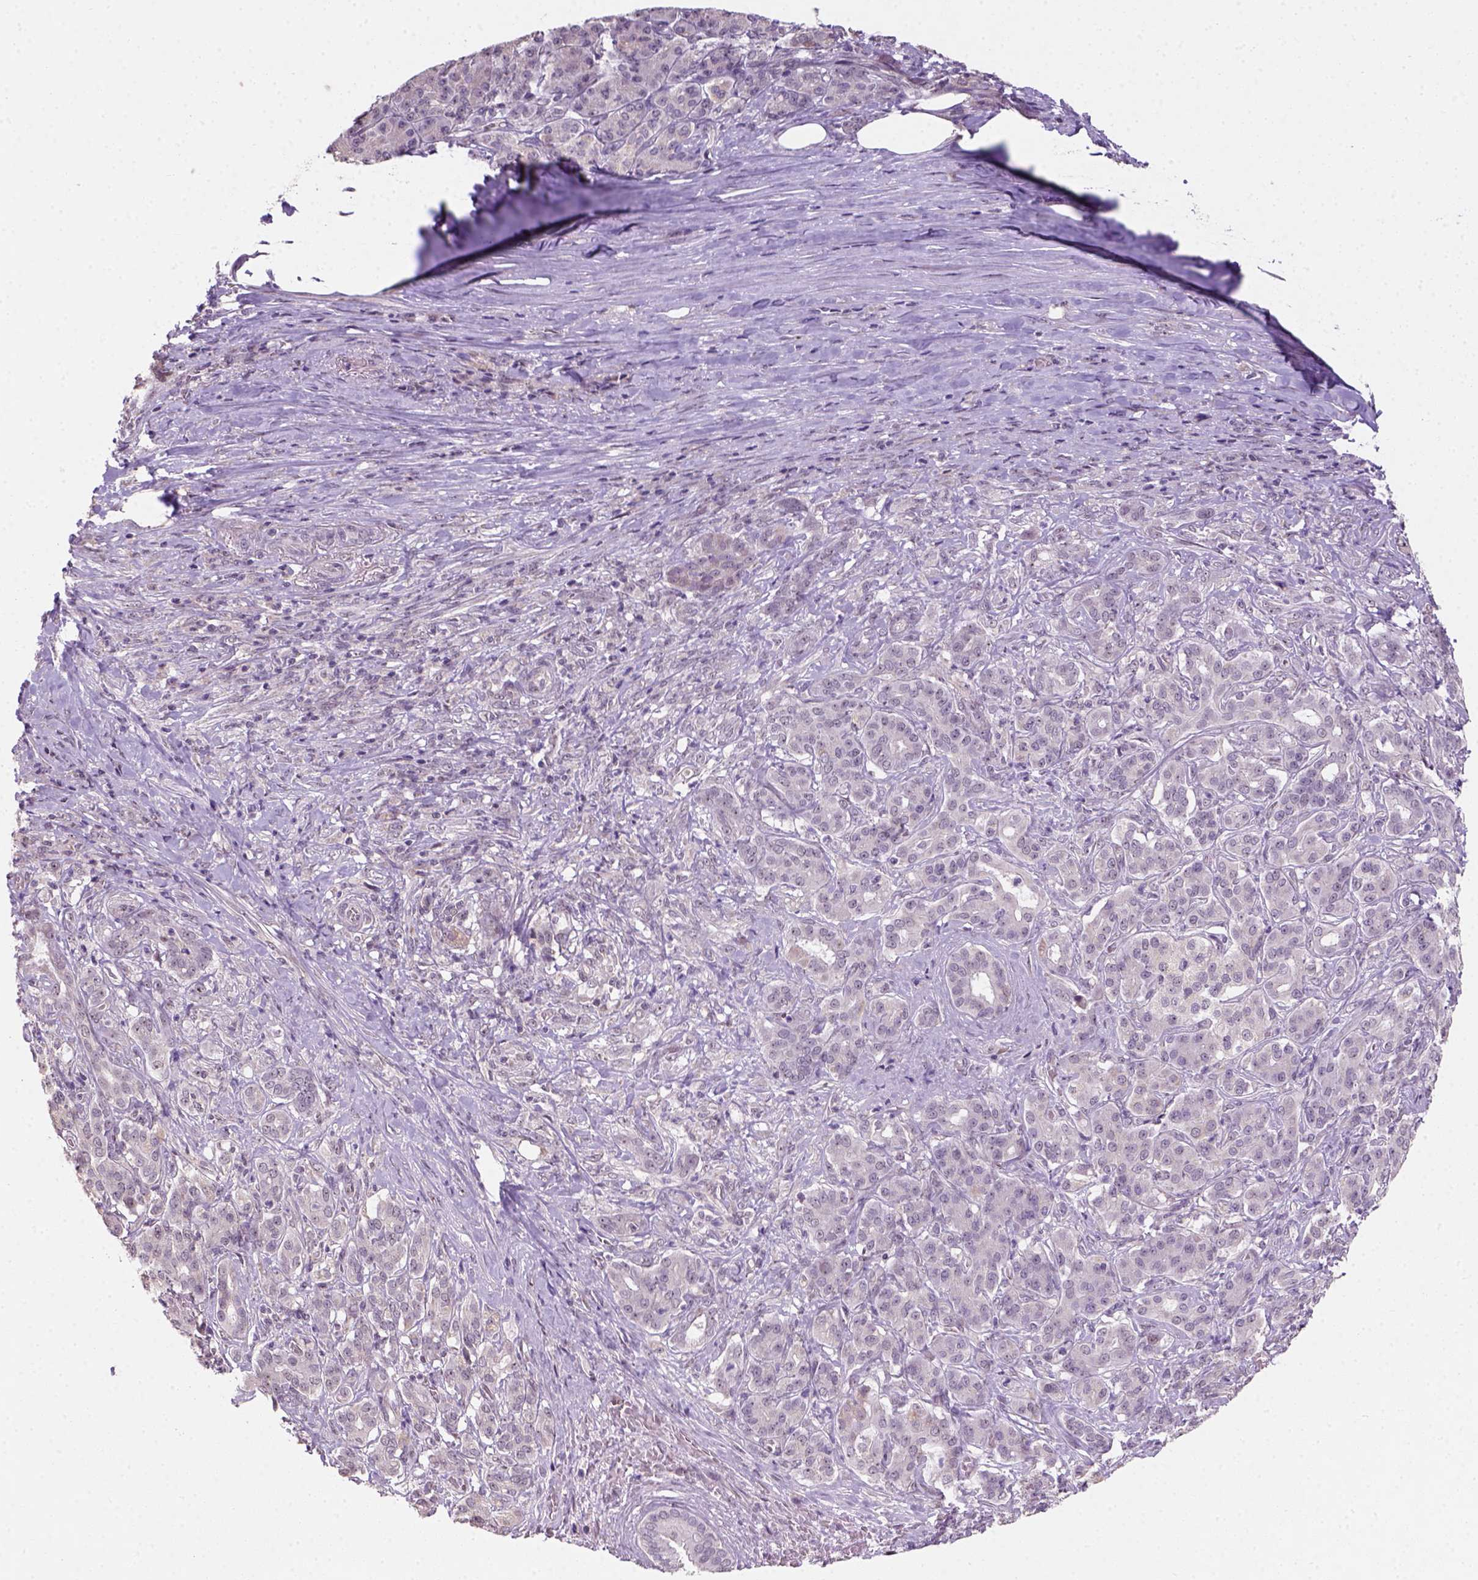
{"staining": {"intensity": "negative", "quantity": "none", "location": "none"}, "tissue": "pancreatic cancer", "cell_type": "Tumor cells", "image_type": "cancer", "snomed": [{"axis": "morphology", "description": "Normal tissue, NOS"}, {"axis": "morphology", "description": "Inflammation, NOS"}, {"axis": "morphology", "description": "Adenocarcinoma, NOS"}, {"axis": "topography", "description": "Pancreas"}], "caption": "Immunohistochemical staining of pancreatic adenocarcinoma reveals no significant staining in tumor cells.", "gene": "DDX50", "patient": {"sex": "male", "age": 57}}